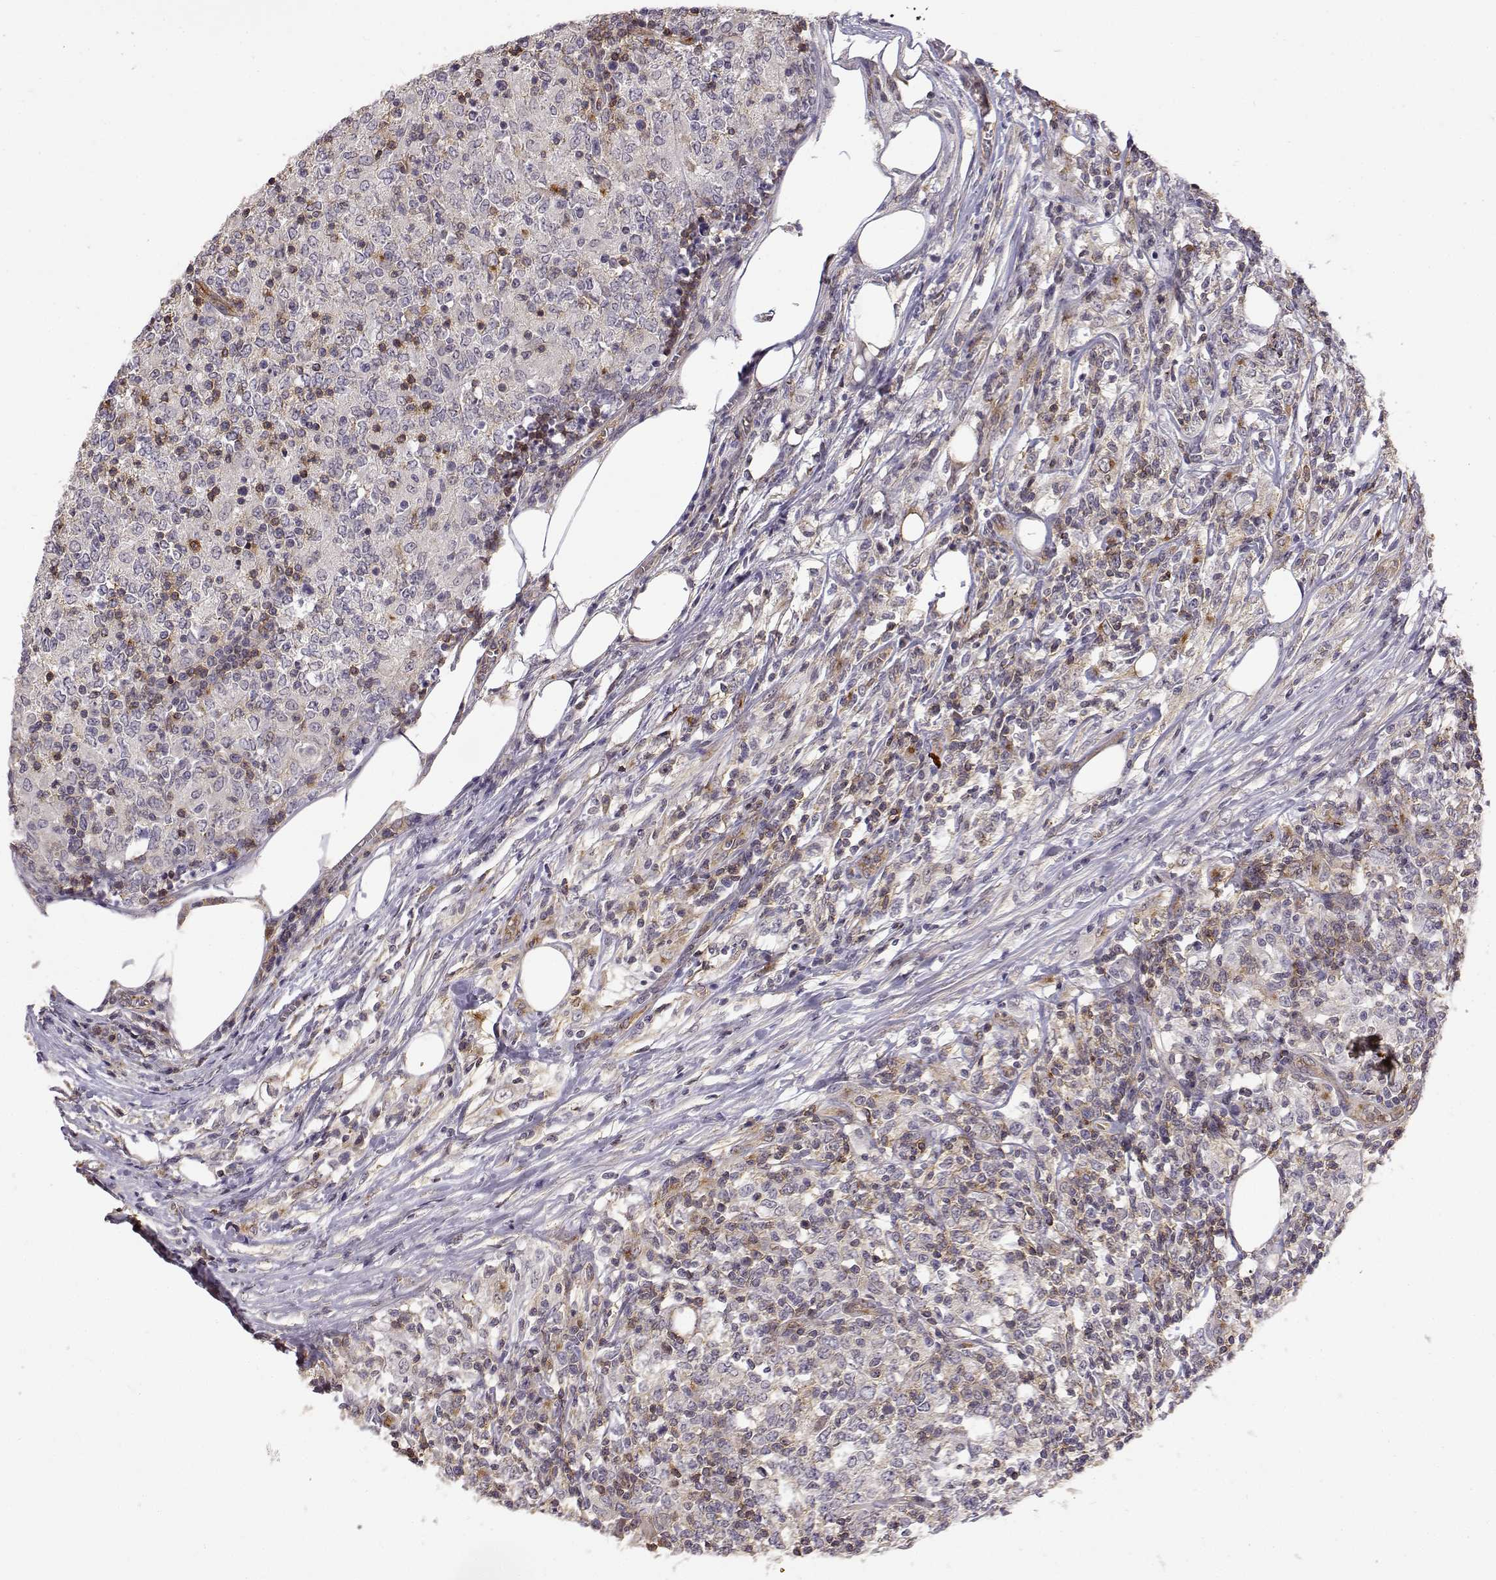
{"staining": {"intensity": "negative", "quantity": "none", "location": "none"}, "tissue": "lymphoma", "cell_type": "Tumor cells", "image_type": "cancer", "snomed": [{"axis": "morphology", "description": "Malignant lymphoma, non-Hodgkin's type, High grade"}, {"axis": "topography", "description": "Lymph node"}], "caption": "An image of human malignant lymphoma, non-Hodgkin's type (high-grade) is negative for staining in tumor cells.", "gene": "IFITM1", "patient": {"sex": "female", "age": 84}}